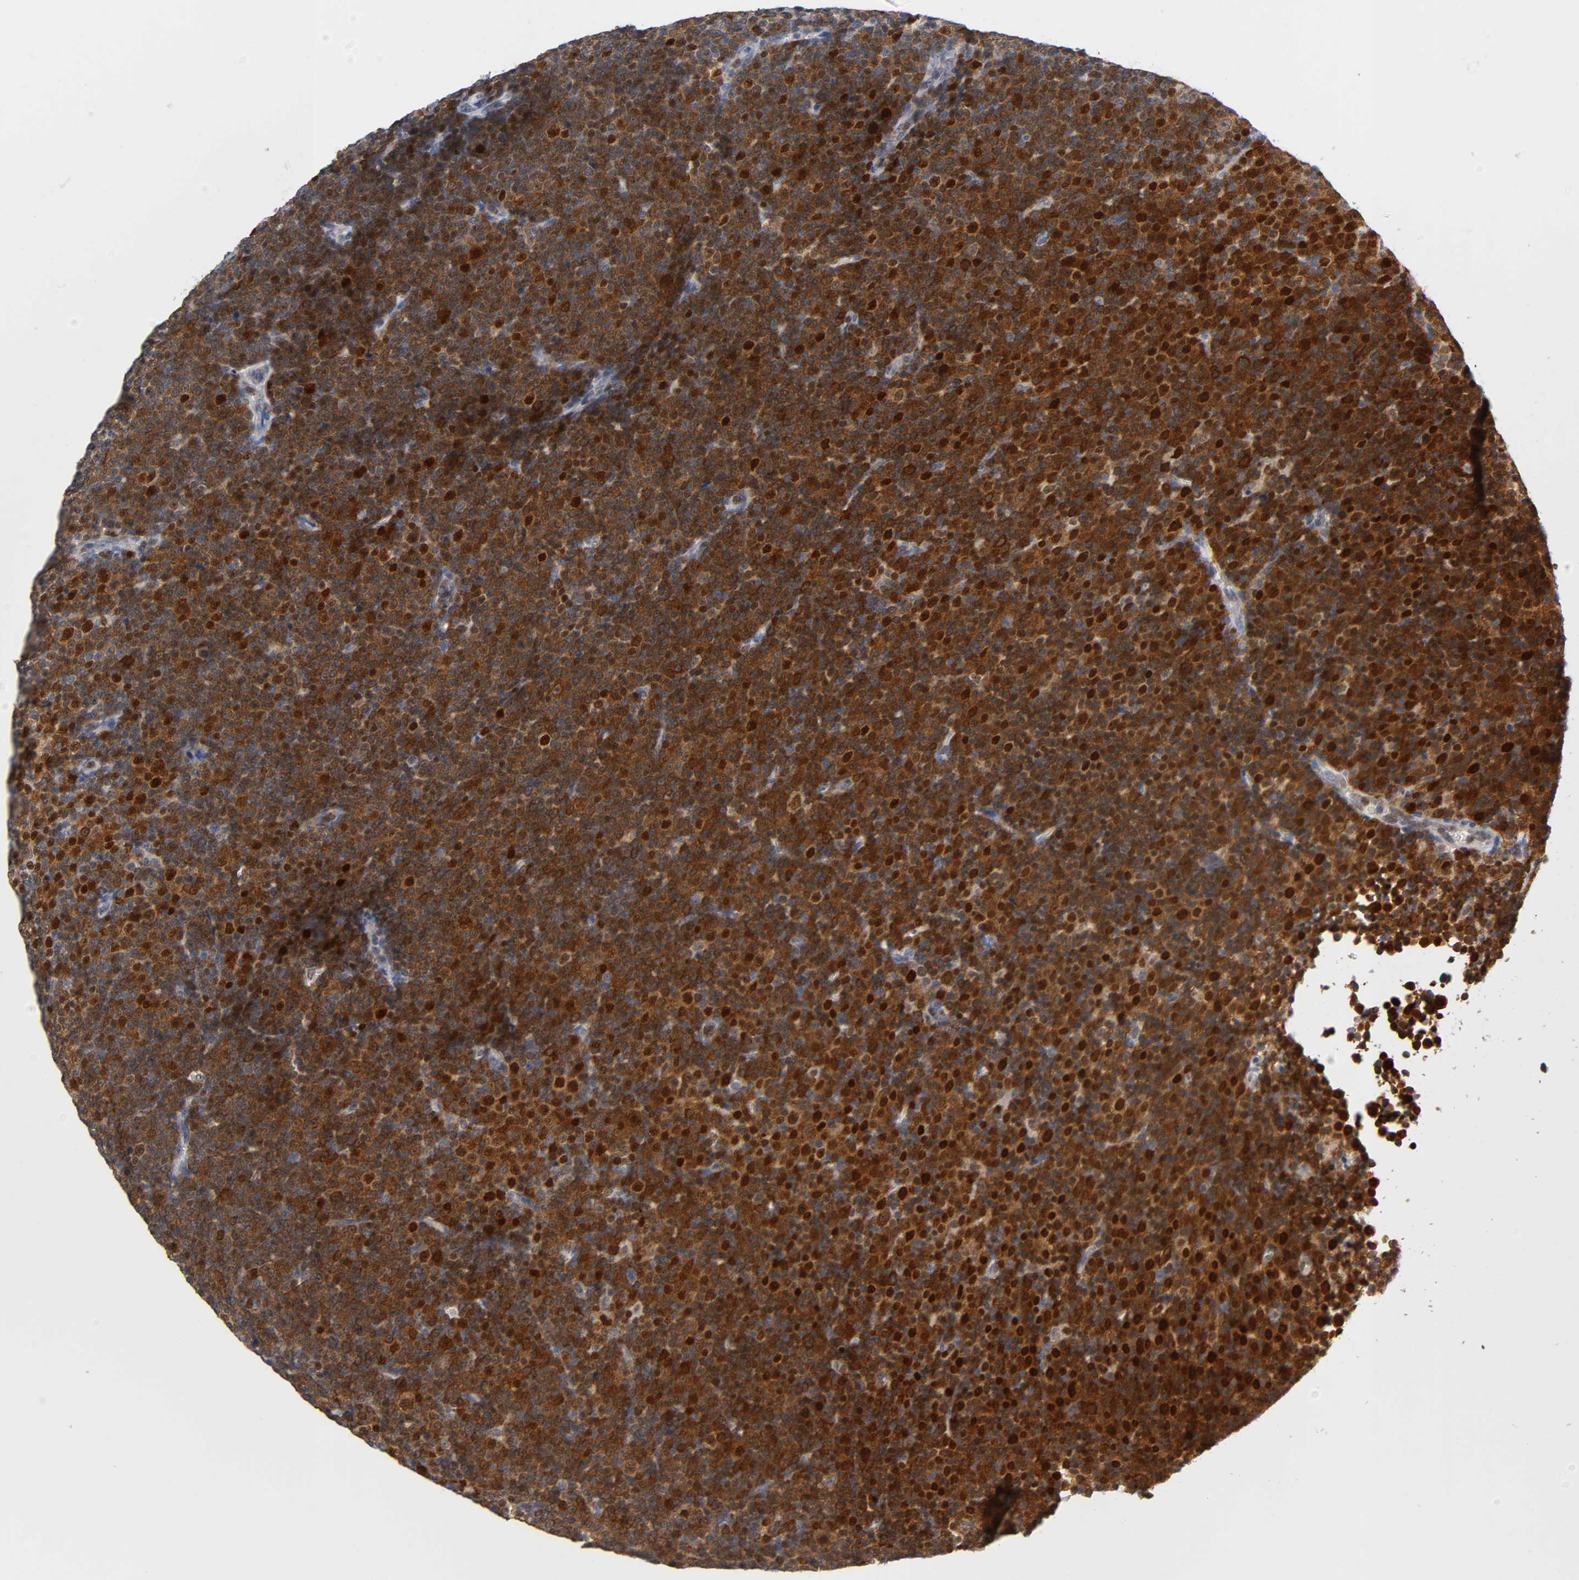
{"staining": {"intensity": "strong", "quantity": ">75%", "location": "cytoplasmic/membranous,nuclear"}, "tissue": "lymphoma", "cell_type": "Tumor cells", "image_type": "cancer", "snomed": [{"axis": "morphology", "description": "Malignant lymphoma, non-Hodgkin's type, Low grade"}, {"axis": "topography", "description": "Lymph node"}], "caption": "Protein staining of low-grade malignant lymphoma, non-Hodgkin's type tissue reveals strong cytoplasmic/membranous and nuclear staining in about >75% of tumor cells.", "gene": "NFATC1", "patient": {"sex": "female", "age": 67}}